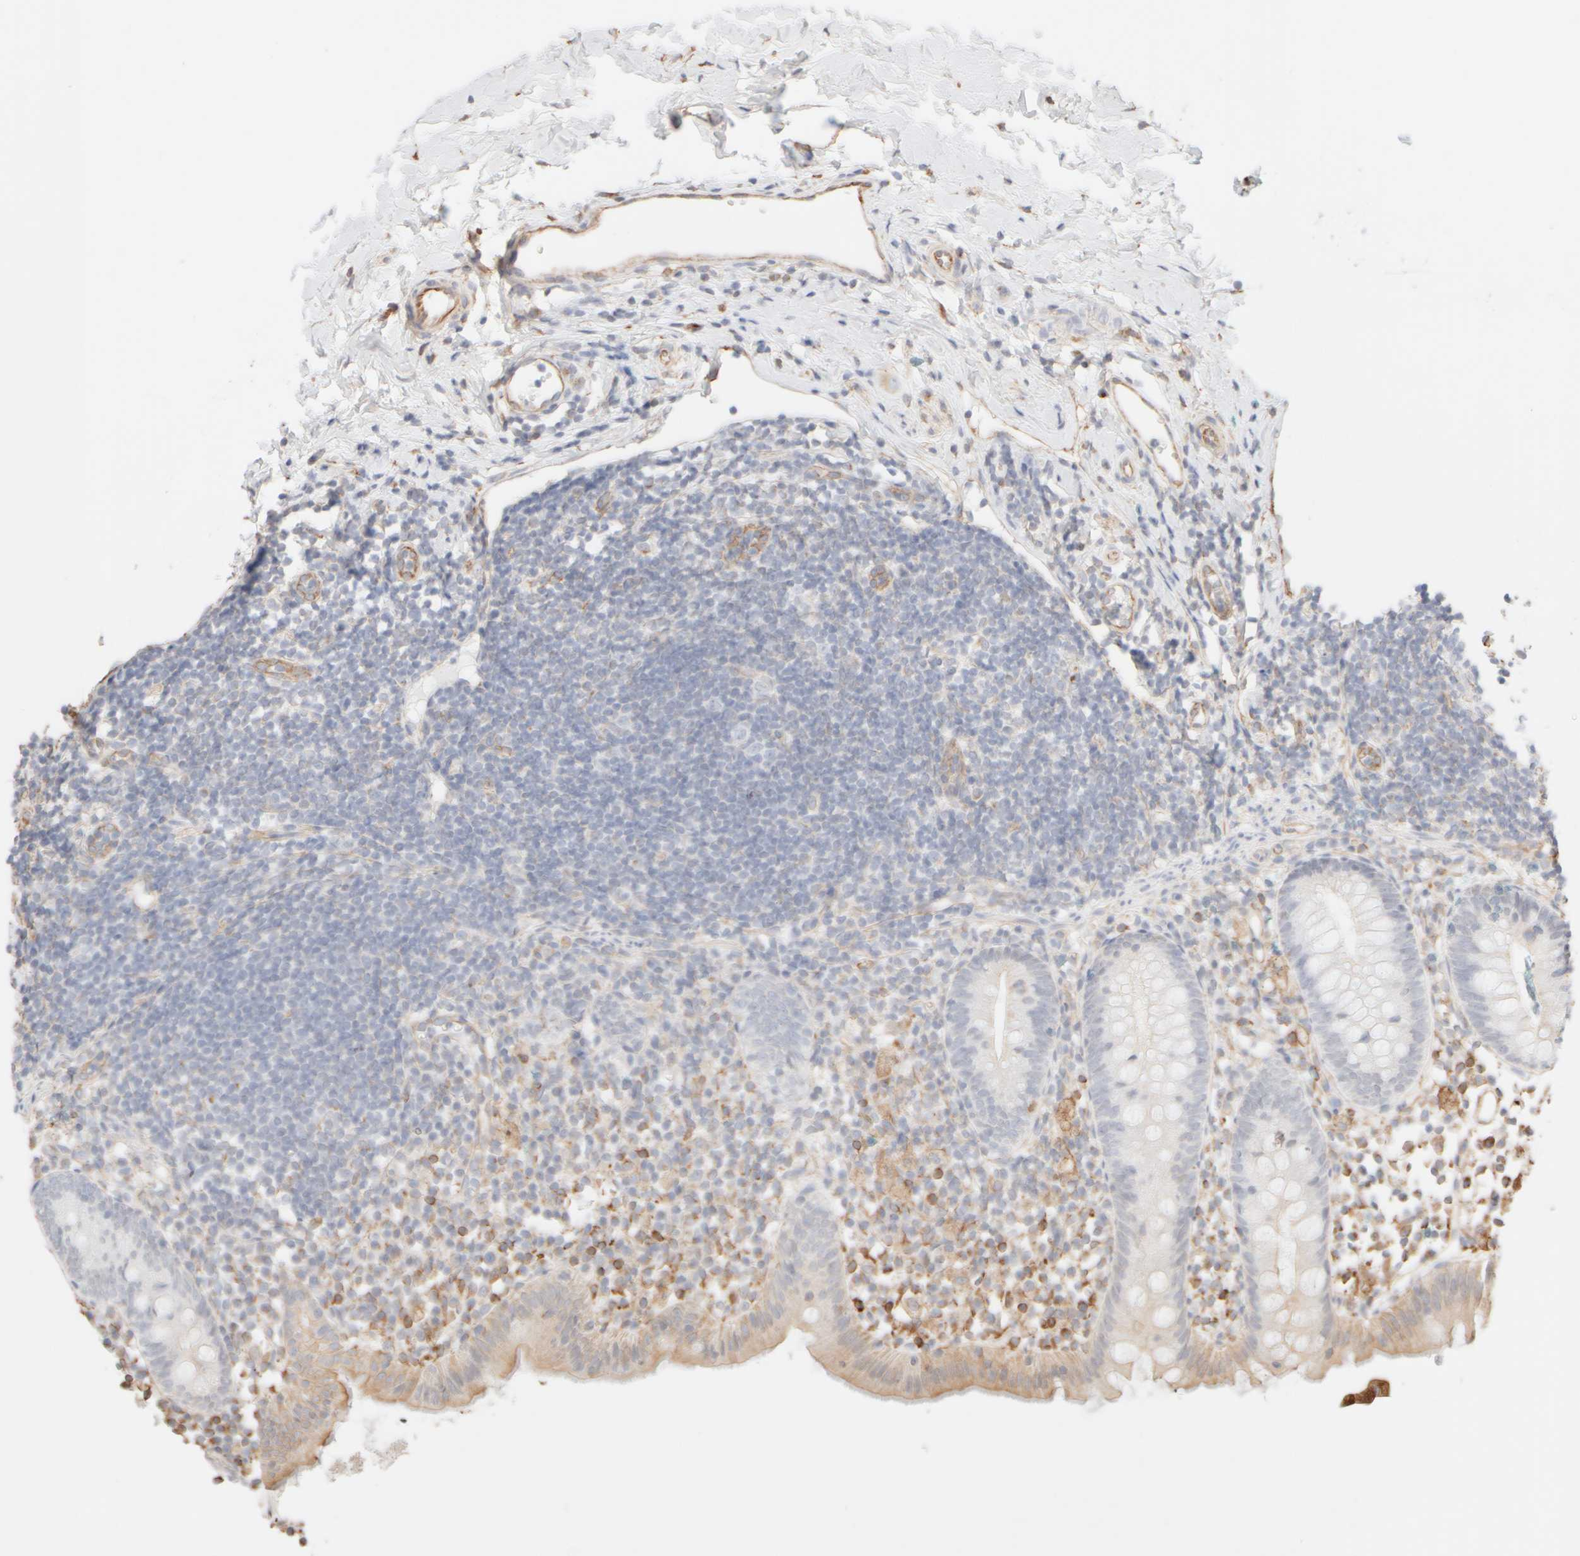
{"staining": {"intensity": "moderate", "quantity": "25%-75%", "location": "cytoplasmic/membranous"}, "tissue": "appendix", "cell_type": "Glandular cells", "image_type": "normal", "snomed": [{"axis": "morphology", "description": "Normal tissue, NOS"}, {"axis": "topography", "description": "Appendix"}], "caption": "Appendix stained for a protein reveals moderate cytoplasmic/membranous positivity in glandular cells. The staining was performed using DAB to visualize the protein expression in brown, while the nuclei were stained in blue with hematoxylin (Magnification: 20x).", "gene": "KRT15", "patient": {"sex": "female", "age": 20}}